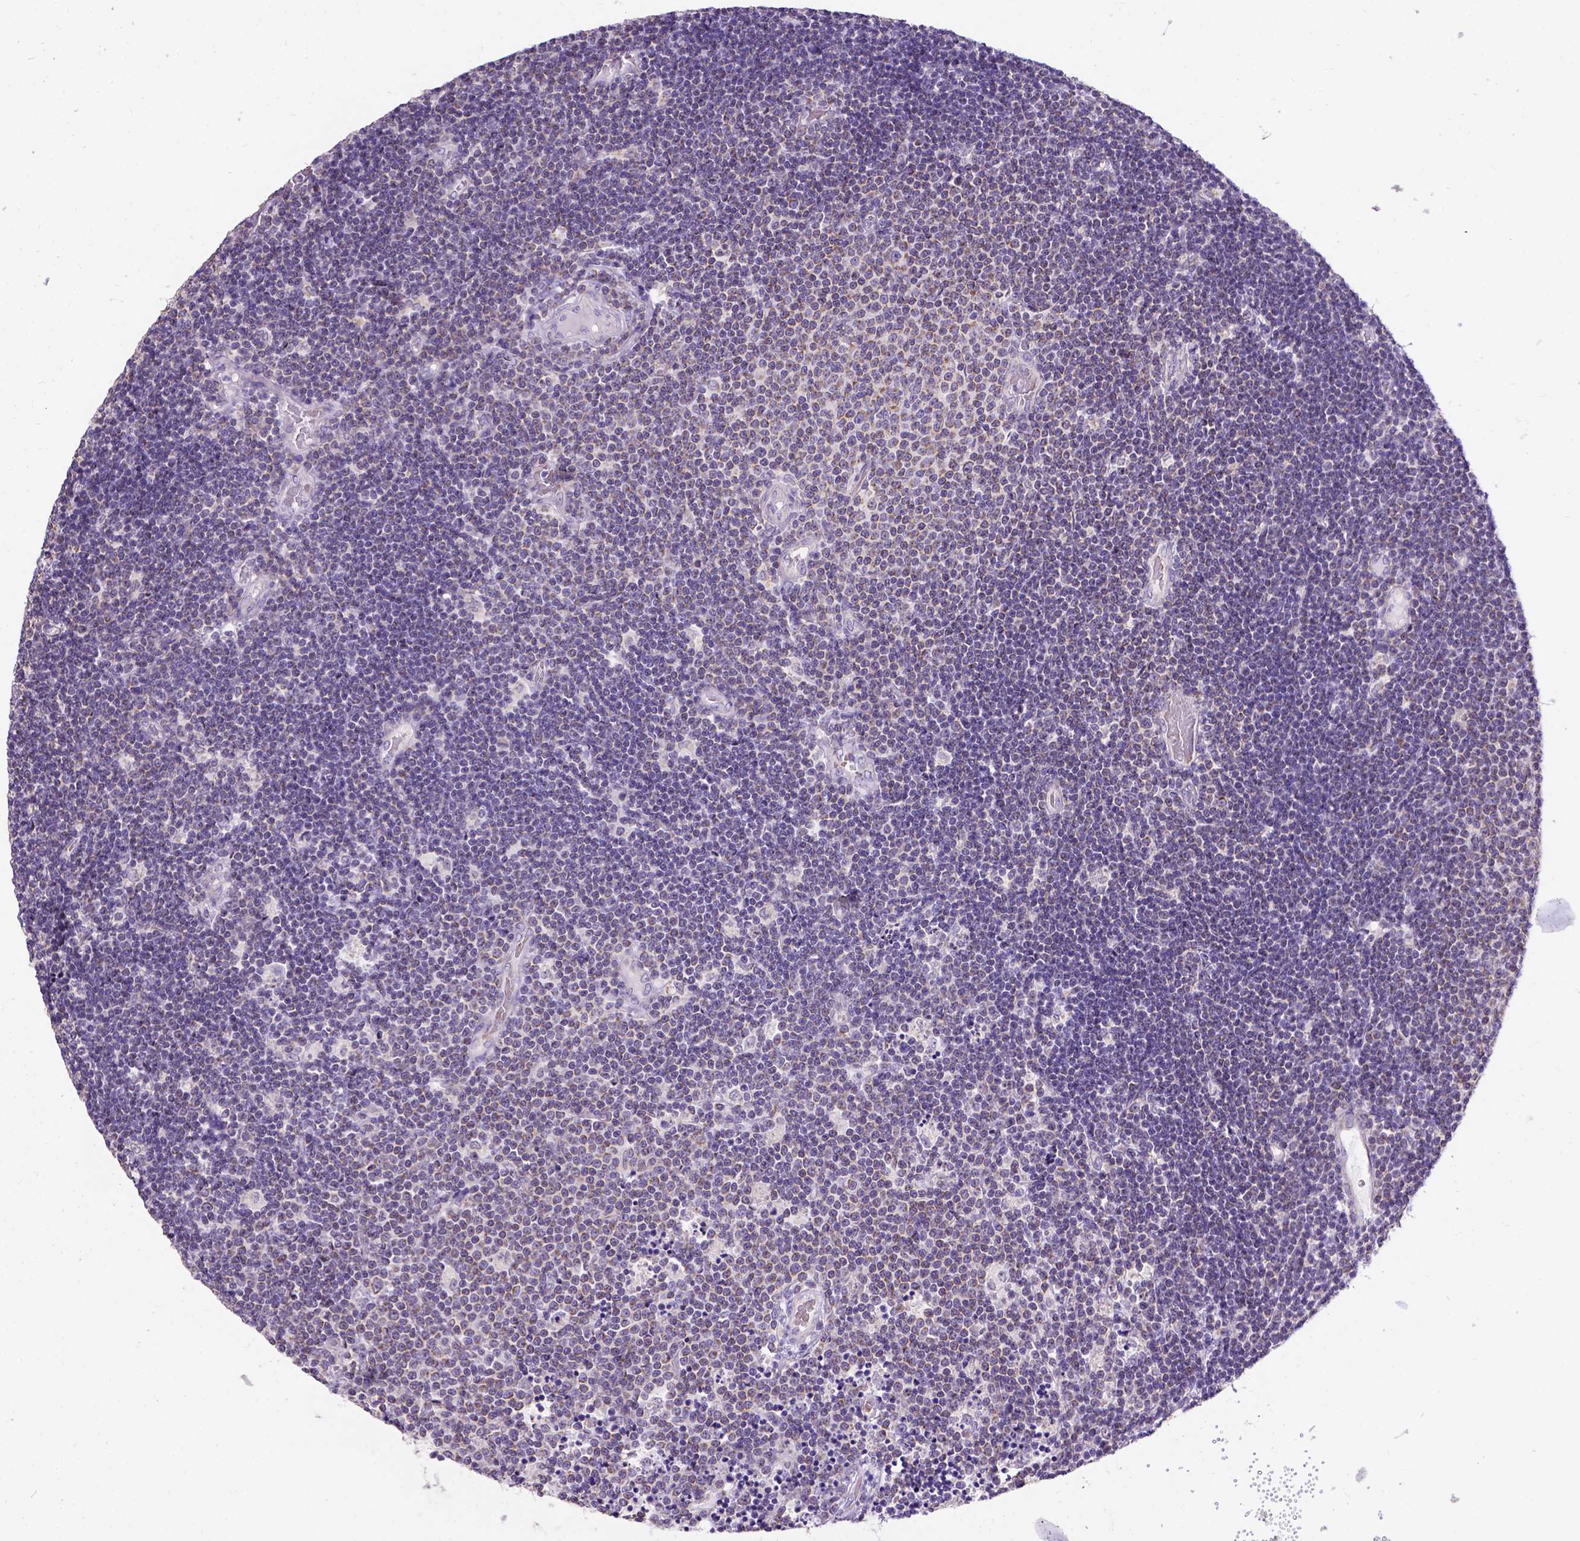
{"staining": {"intensity": "moderate", "quantity": "25%-75%", "location": "cytoplasmic/membranous"}, "tissue": "lymphoma", "cell_type": "Tumor cells", "image_type": "cancer", "snomed": [{"axis": "morphology", "description": "Malignant lymphoma, non-Hodgkin's type, Low grade"}, {"axis": "topography", "description": "Brain"}], "caption": "Moderate cytoplasmic/membranous staining is present in about 25%-75% of tumor cells in lymphoma. (Stains: DAB (3,3'-diaminobenzidine) in brown, nuclei in blue, Microscopy: brightfield microscopy at high magnification).", "gene": "L2HGDH", "patient": {"sex": "female", "age": 66}}